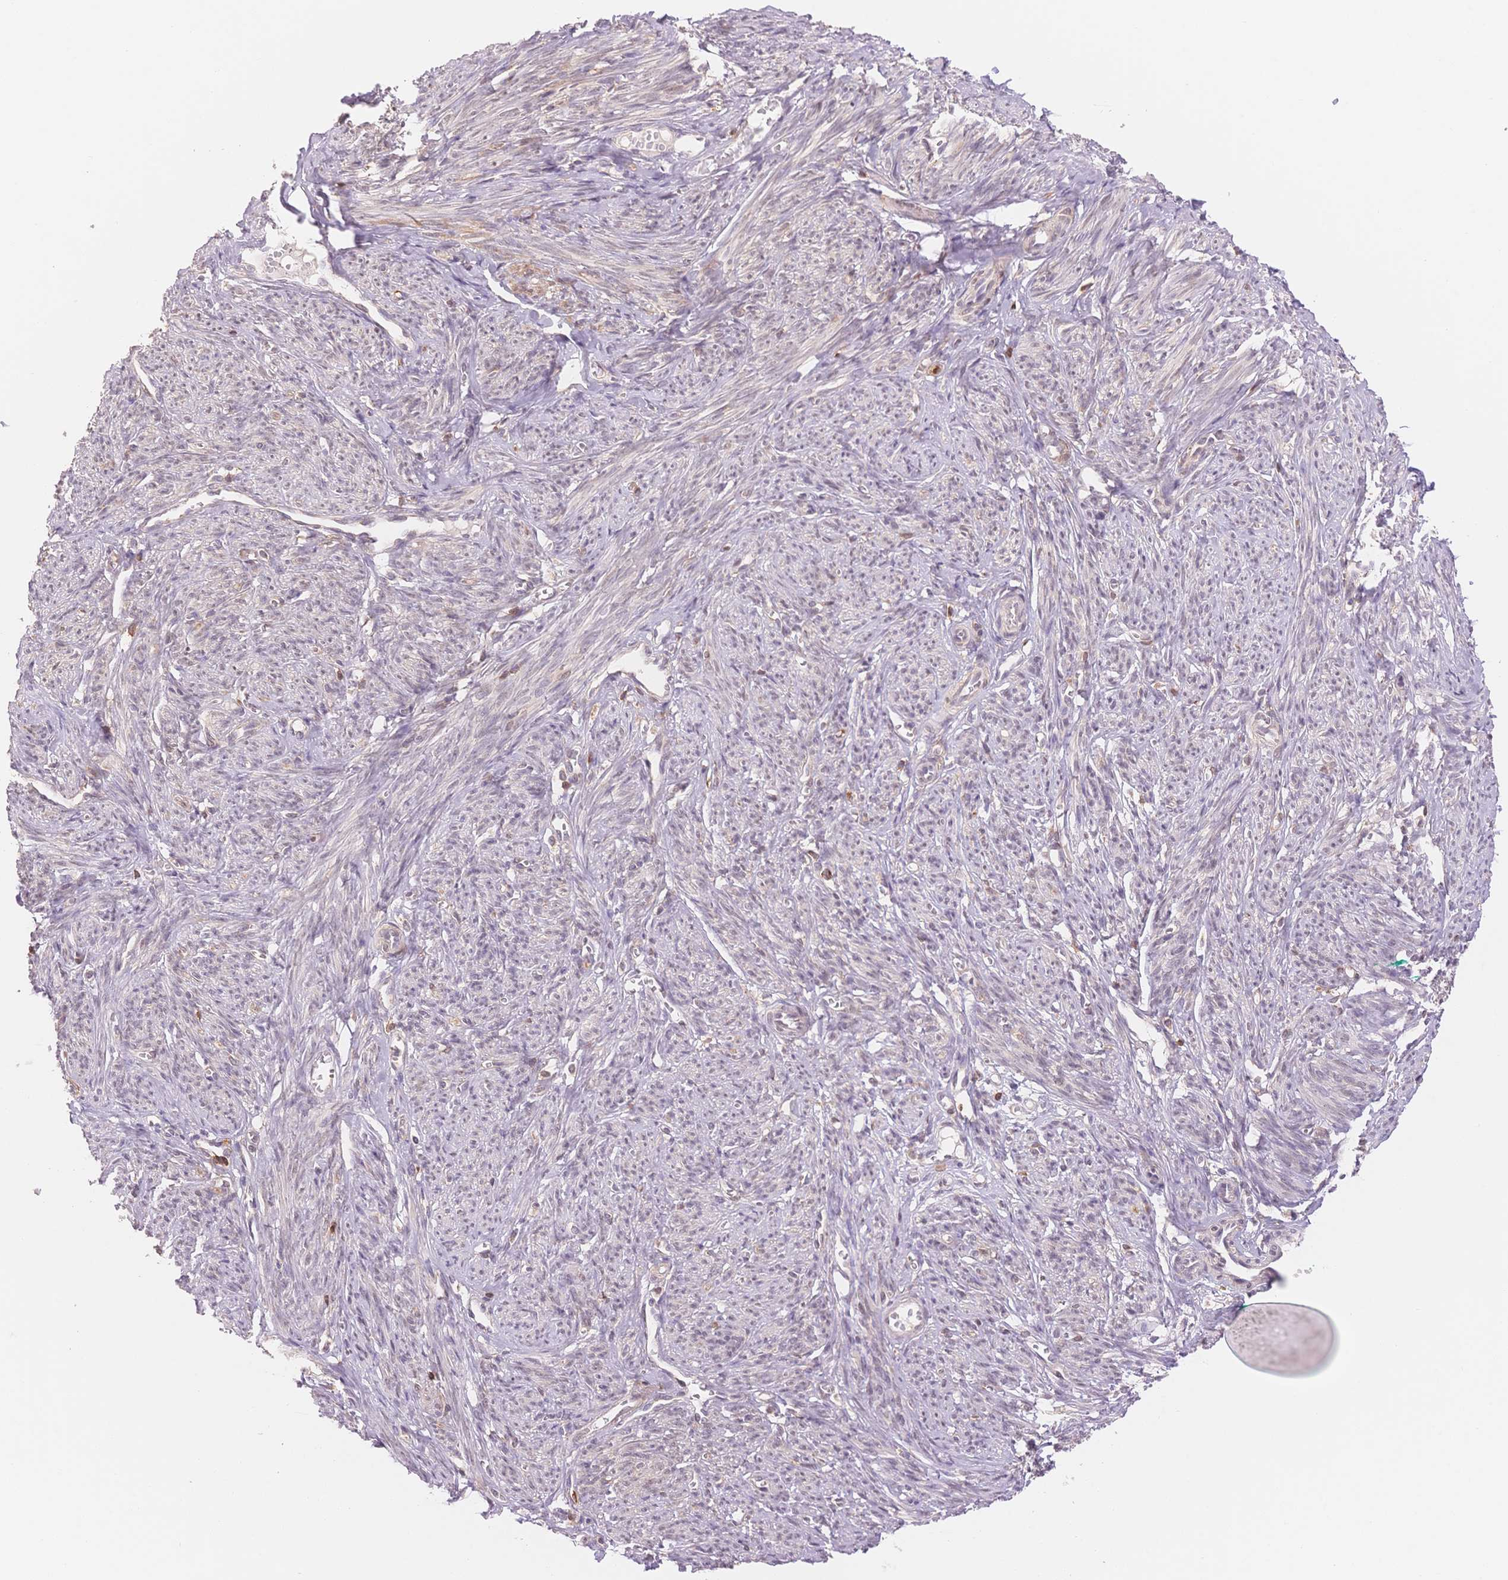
{"staining": {"intensity": "weak", "quantity": "25%-75%", "location": "cytoplasmic/membranous"}, "tissue": "smooth muscle", "cell_type": "Smooth muscle cells", "image_type": "normal", "snomed": [{"axis": "morphology", "description": "Normal tissue, NOS"}, {"axis": "topography", "description": "Smooth muscle"}], "caption": "Brown immunohistochemical staining in benign smooth muscle displays weak cytoplasmic/membranous positivity in about 25%-75% of smooth muscle cells. The staining was performed using DAB to visualize the protein expression in brown, while the nuclei were stained in blue with hematoxylin (Magnification: 20x).", "gene": "STK39", "patient": {"sex": "female", "age": 65}}